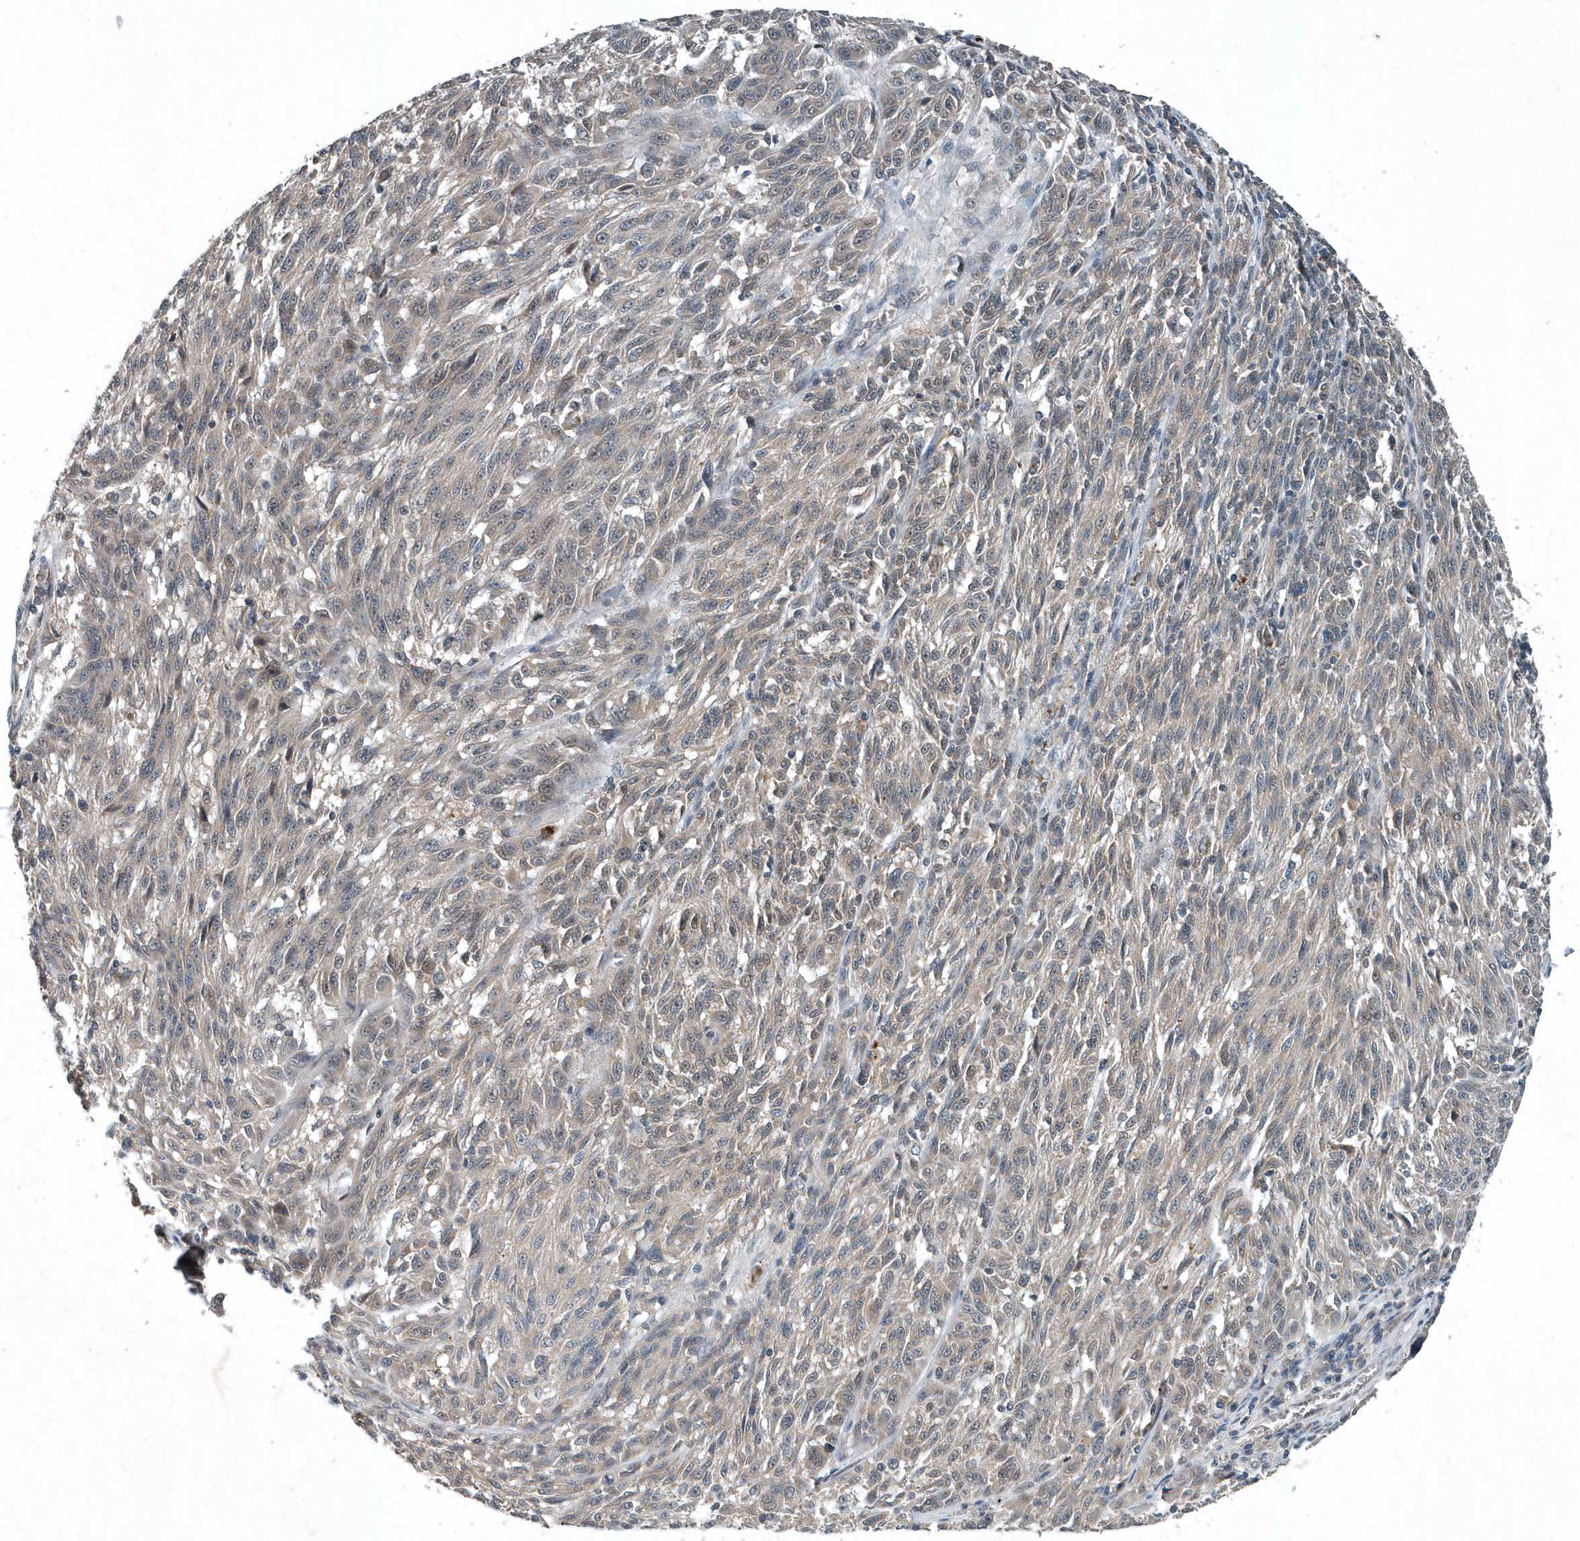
{"staining": {"intensity": "negative", "quantity": "none", "location": "none"}, "tissue": "melanoma", "cell_type": "Tumor cells", "image_type": "cancer", "snomed": [{"axis": "morphology", "description": "Malignant melanoma, NOS"}, {"axis": "topography", "description": "Skin"}], "caption": "Human malignant melanoma stained for a protein using IHC shows no expression in tumor cells.", "gene": "SCFD2", "patient": {"sex": "male", "age": 53}}